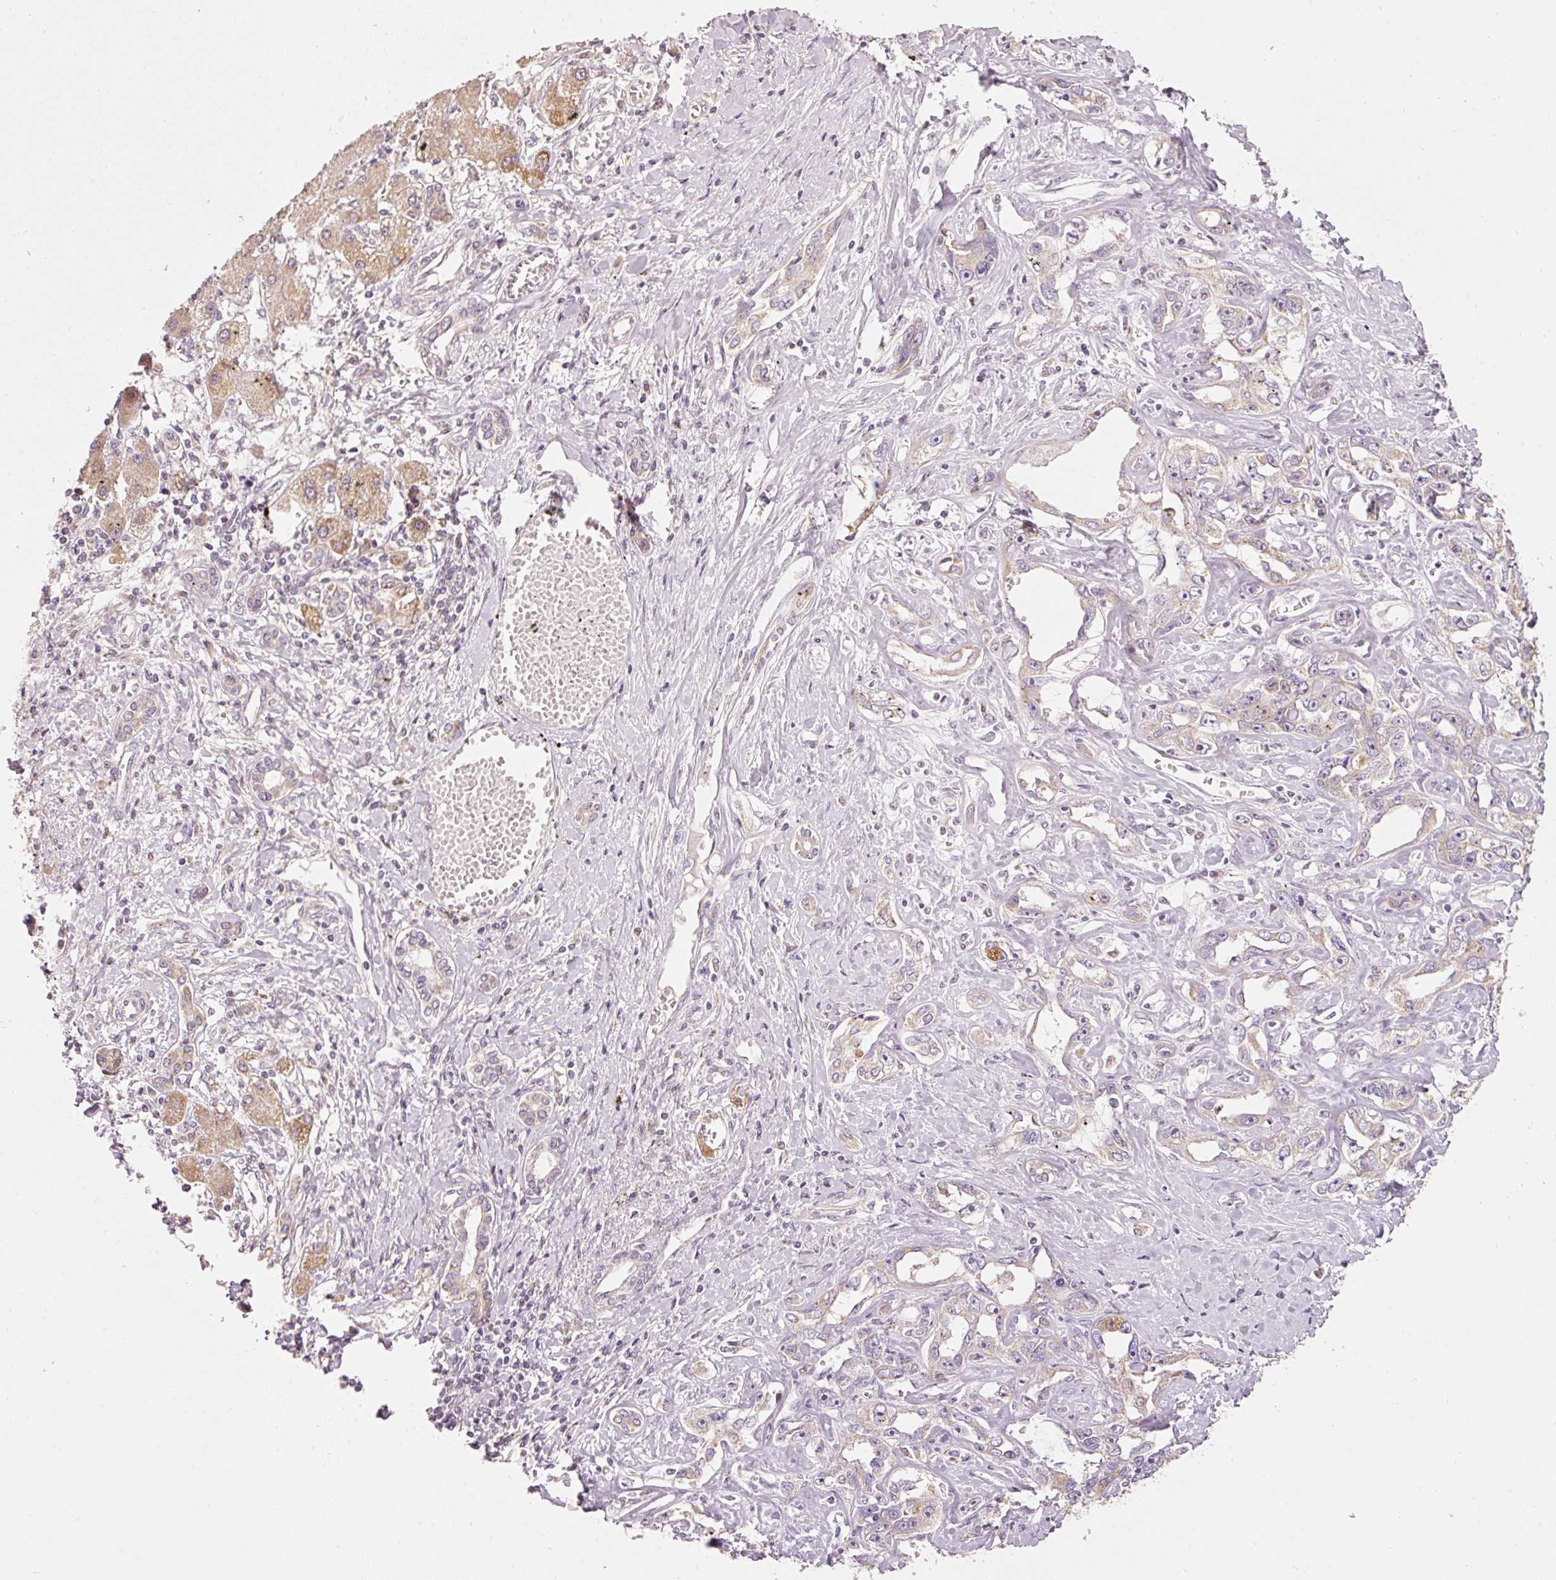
{"staining": {"intensity": "negative", "quantity": "none", "location": "none"}, "tissue": "liver cancer", "cell_type": "Tumor cells", "image_type": "cancer", "snomed": [{"axis": "morphology", "description": "Cholangiocarcinoma"}, {"axis": "topography", "description": "Liver"}], "caption": "This is an immunohistochemistry photomicrograph of human liver cholangiocarcinoma. There is no positivity in tumor cells.", "gene": "MTHFD1L", "patient": {"sex": "male", "age": 59}}